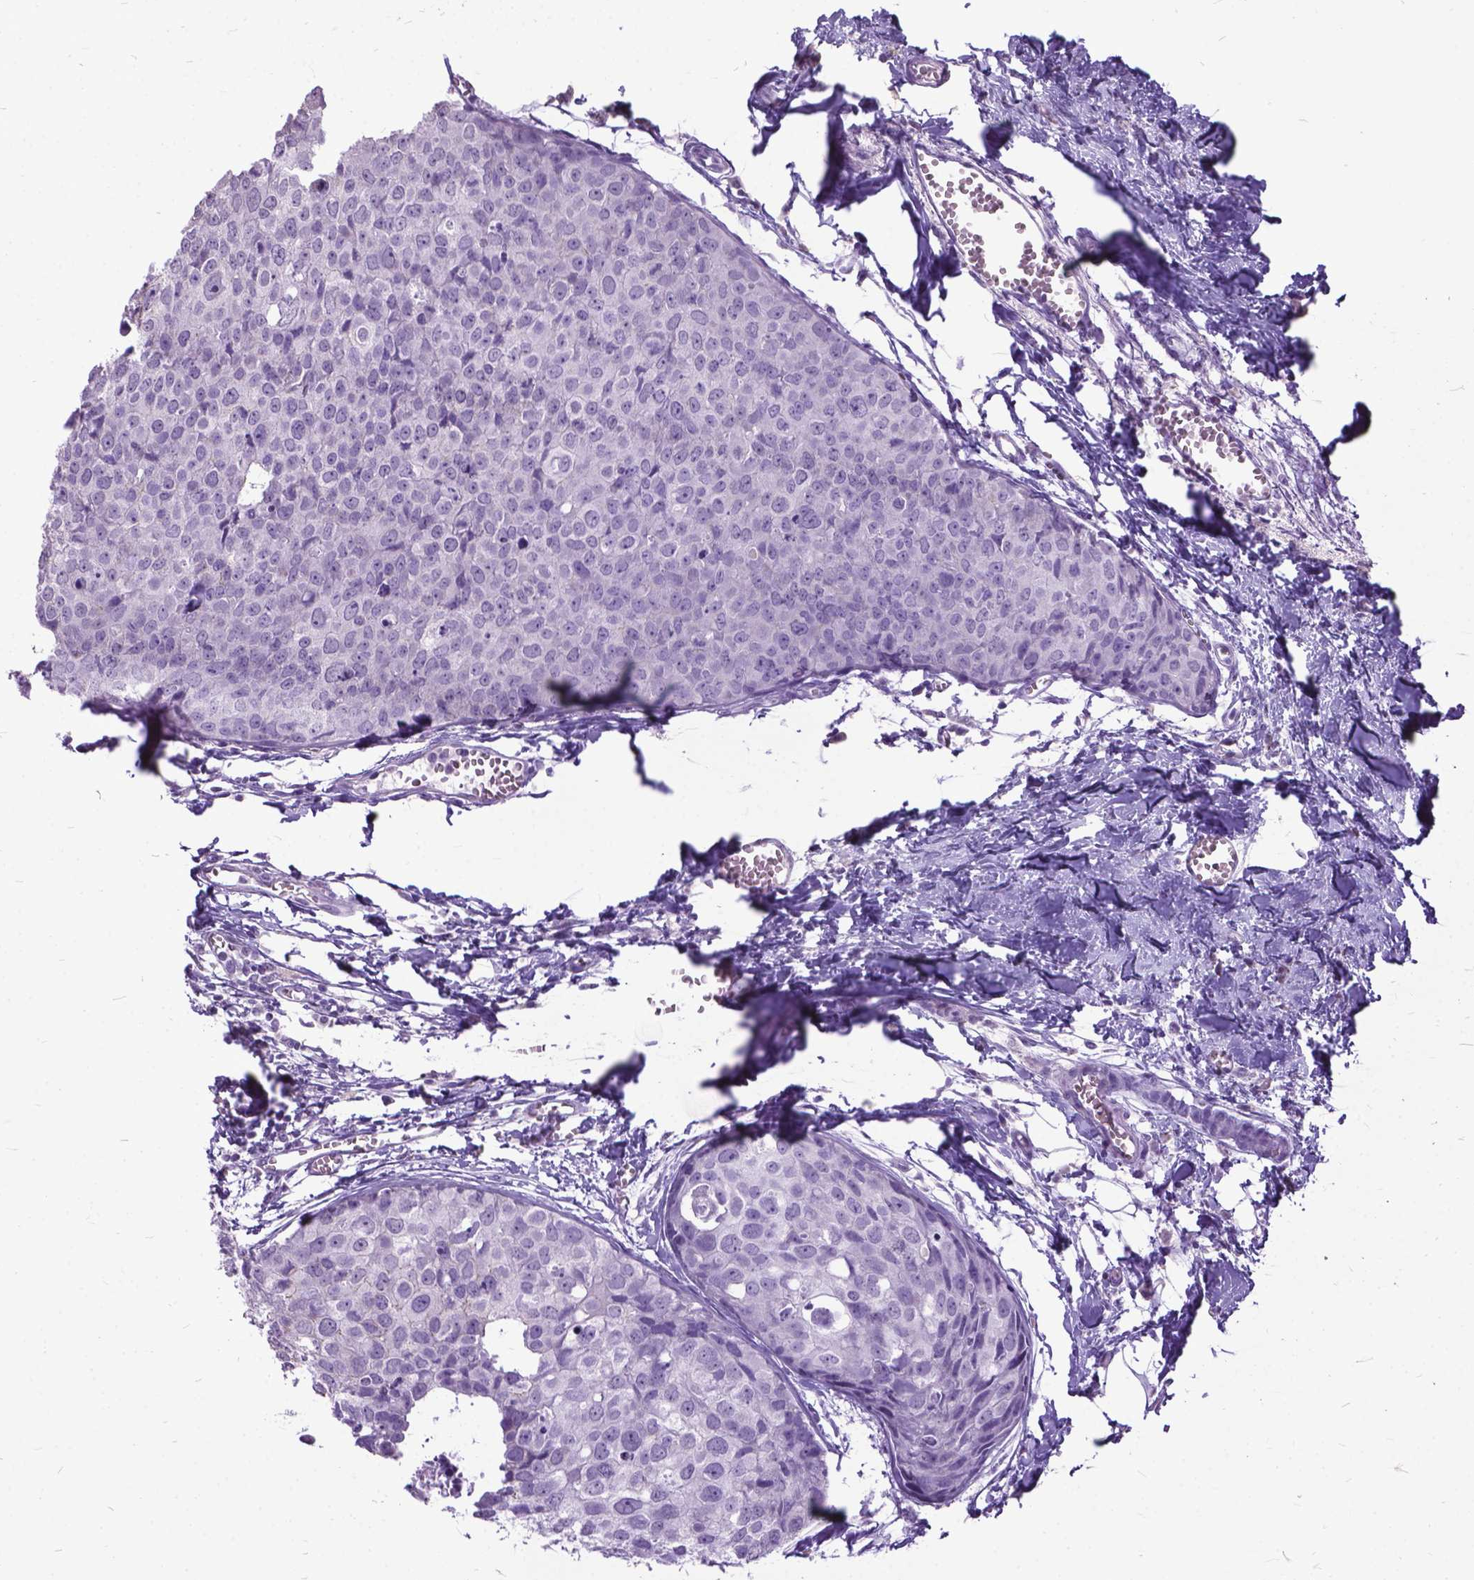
{"staining": {"intensity": "negative", "quantity": "none", "location": "none"}, "tissue": "breast cancer", "cell_type": "Tumor cells", "image_type": "cancer", "snomed": [{"axis": "morphology", "description": "Duct carcinoma"}, {"axis": "topography", "description": "Breast"}], "caption": "Tumor cells are negative for brown protein staining in breast cancer.", "gene": "MARCHF10", "patient": {"sex": "female", "age": 38}}